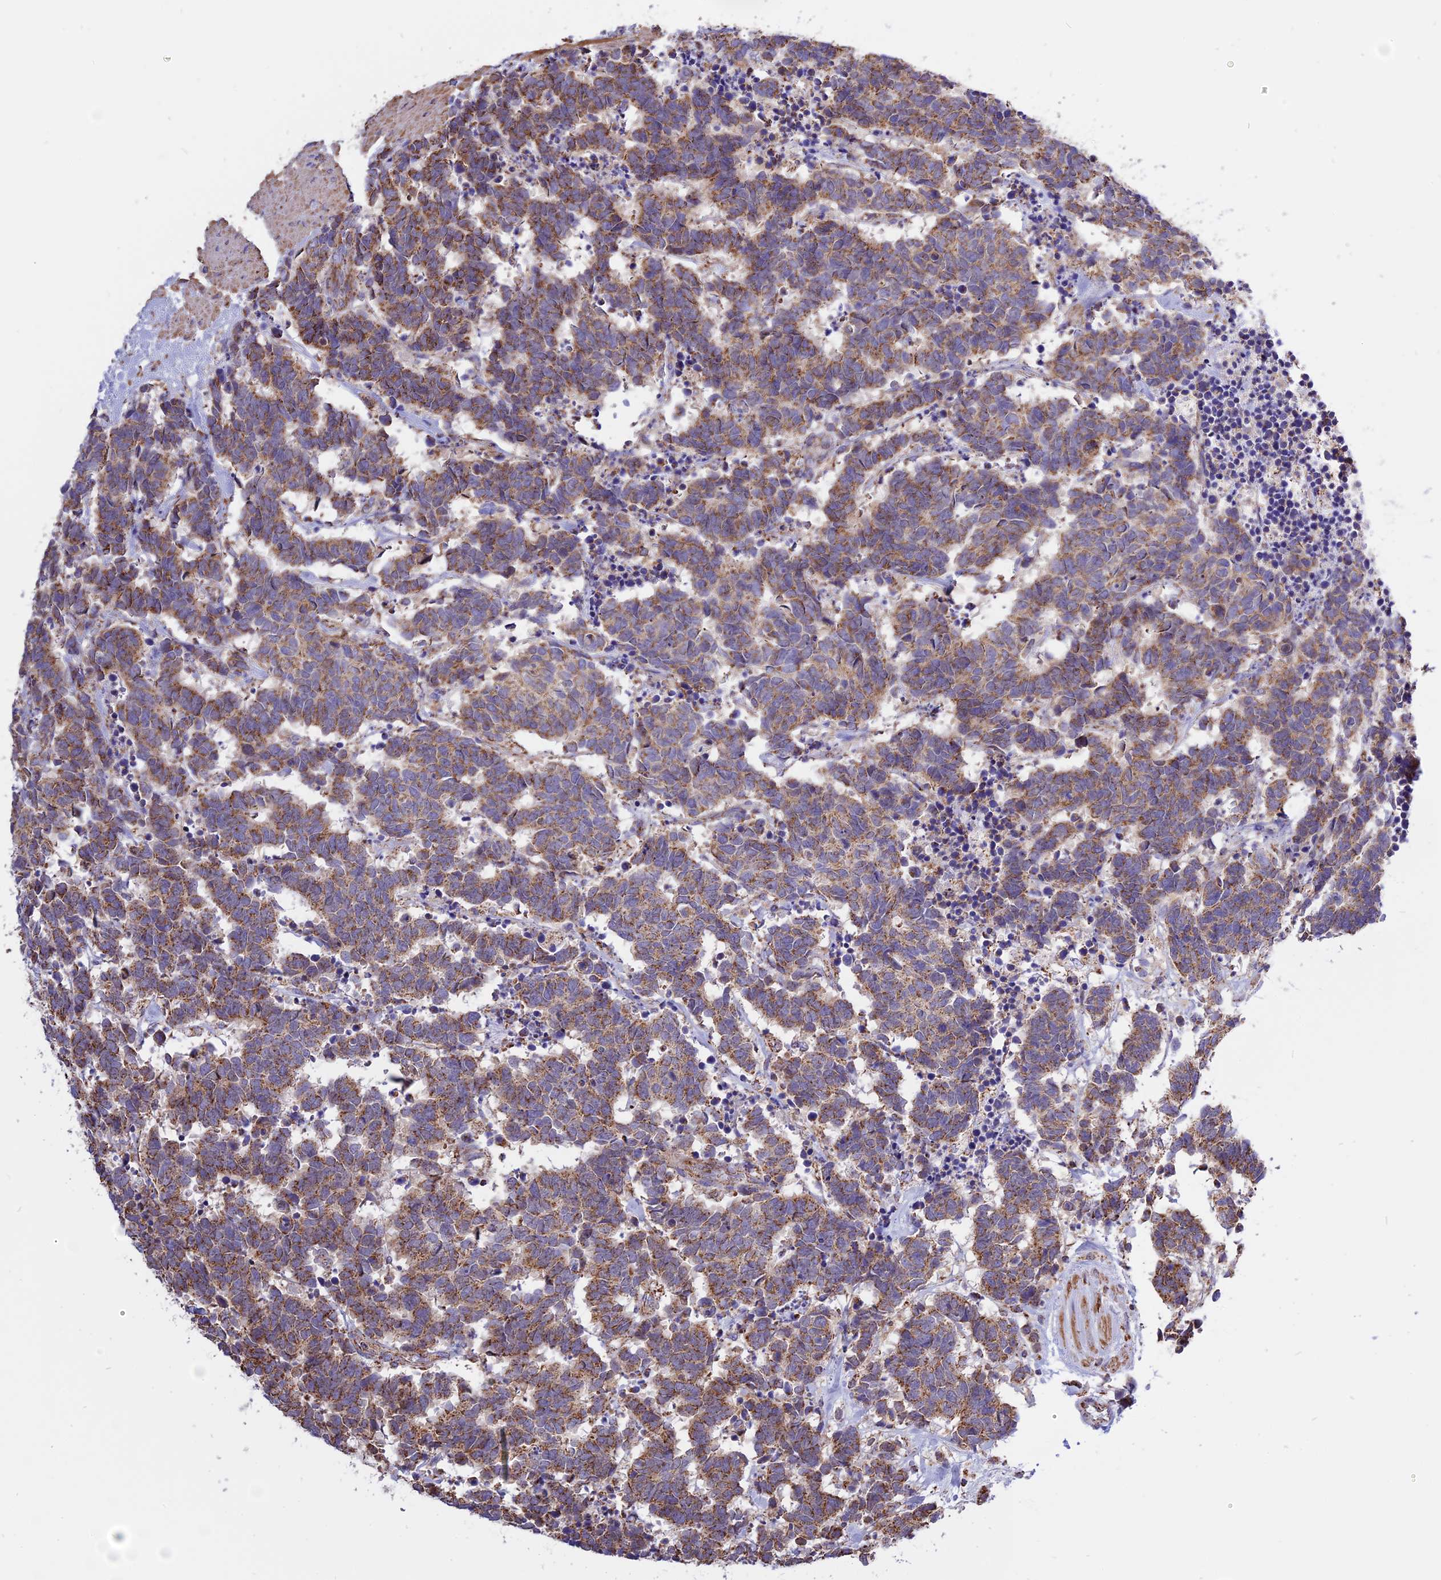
{"staining": {"intensity": "moderate", "quantity": ">75%", "location": "cytoplasmic/membranous"}, "tissue": "carcinoid", "cell_type": "Tumor cells", "image_type": "cancer", "snomed": [{"axis": "morphology", "description": "Carcinoma, NOS"}, {"axis": "morphology", "description": "Carcinoid, malignant, NOS"}, {"axis": "topography", "description": "Urinary bladder"}], "caption": "Brown immunohistochemical staining in human carcinoid exhibits moderate cytoplasmic/membranous expression in approximately >75% of tumor cells.", "gene": "TTC4", "patient": {"sex": "male", "age": 57}}